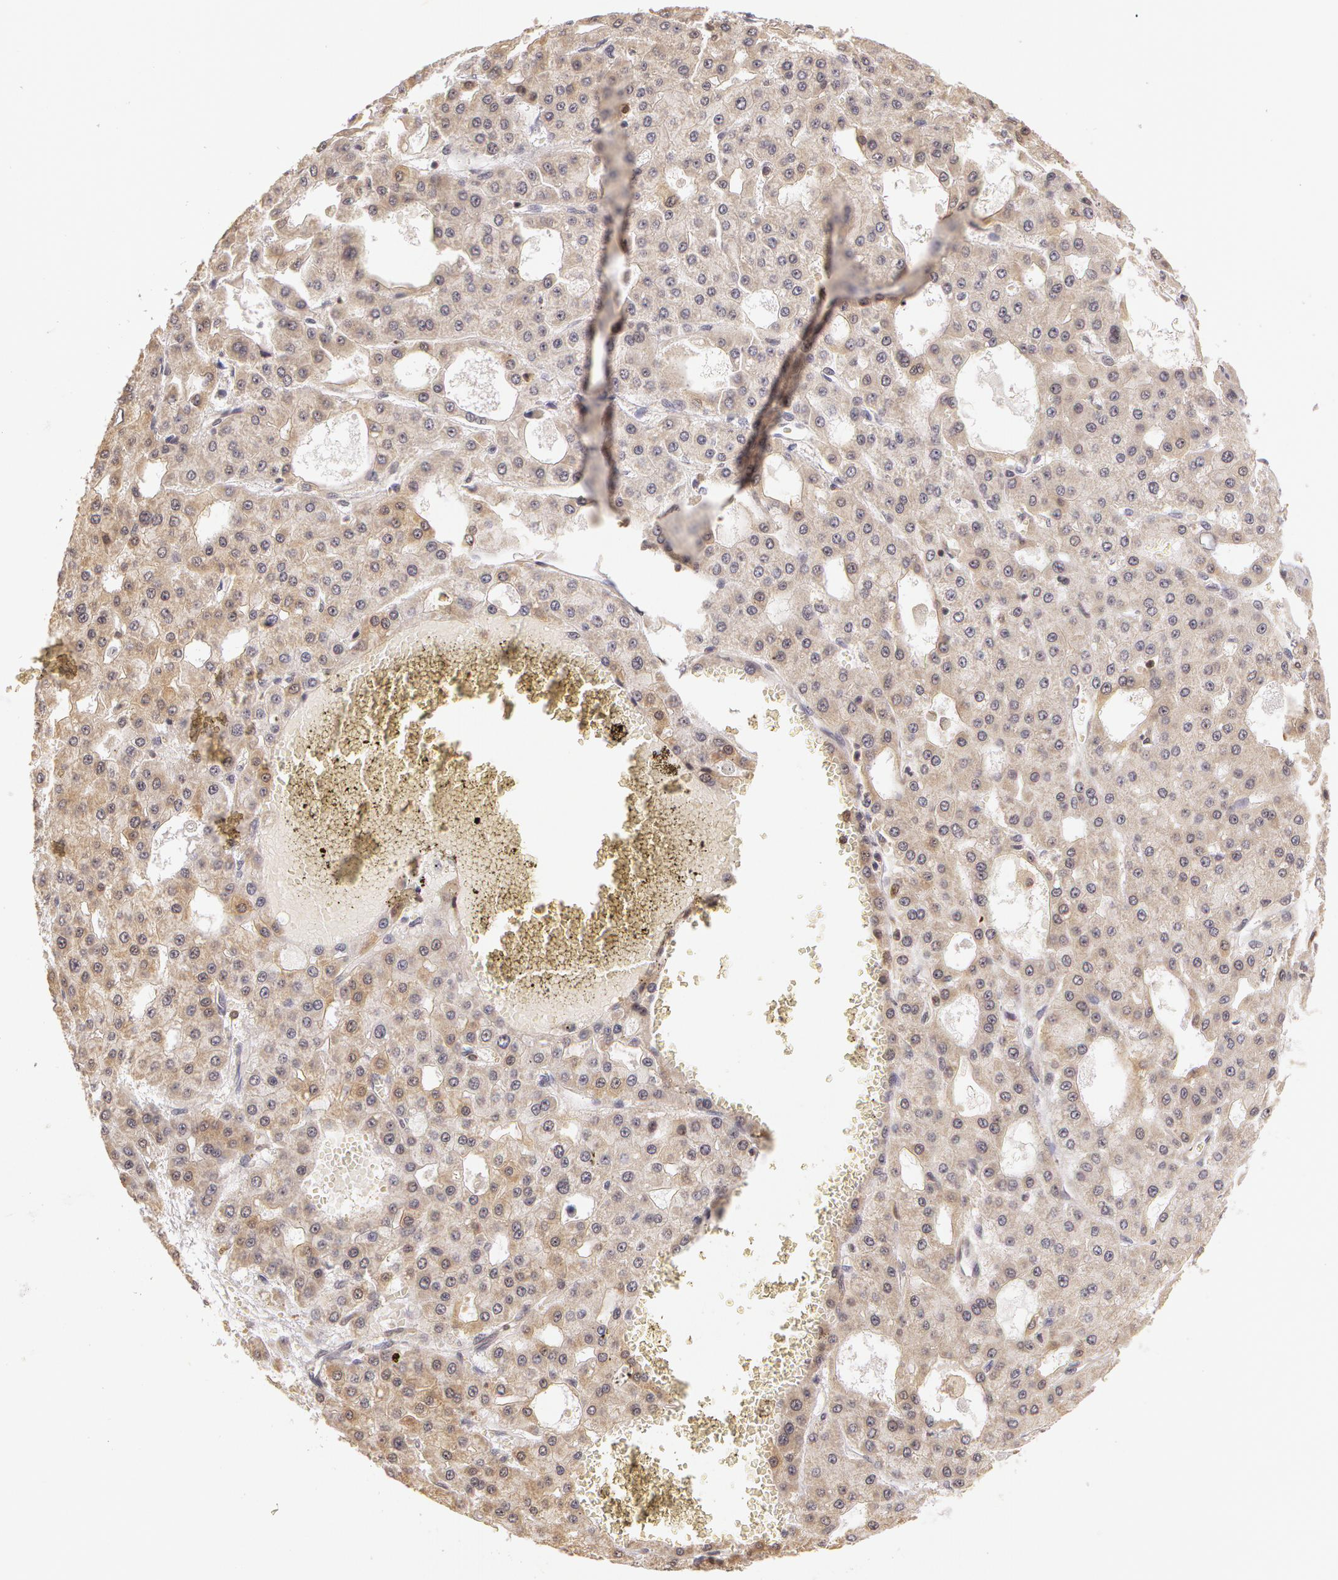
{"staining": {"intensity": "negative", "quantity": "none", "location": "none"}, "tissue": "liver cancer", "cell_type": "Tumor cells", "image_type": "cancer", "snomed": [{"axis": "morphology", "description": "Carcinoma, Hepatocellular, NOS"}, {"axis": "topography", "description": "Liver"}], "caption": "A photomicrograph of human liver hepatocellular carcinoma is negative for staining in tumor cells.", "gene": "AHSA1", "patient": {"sex": "male", "age": 47}}